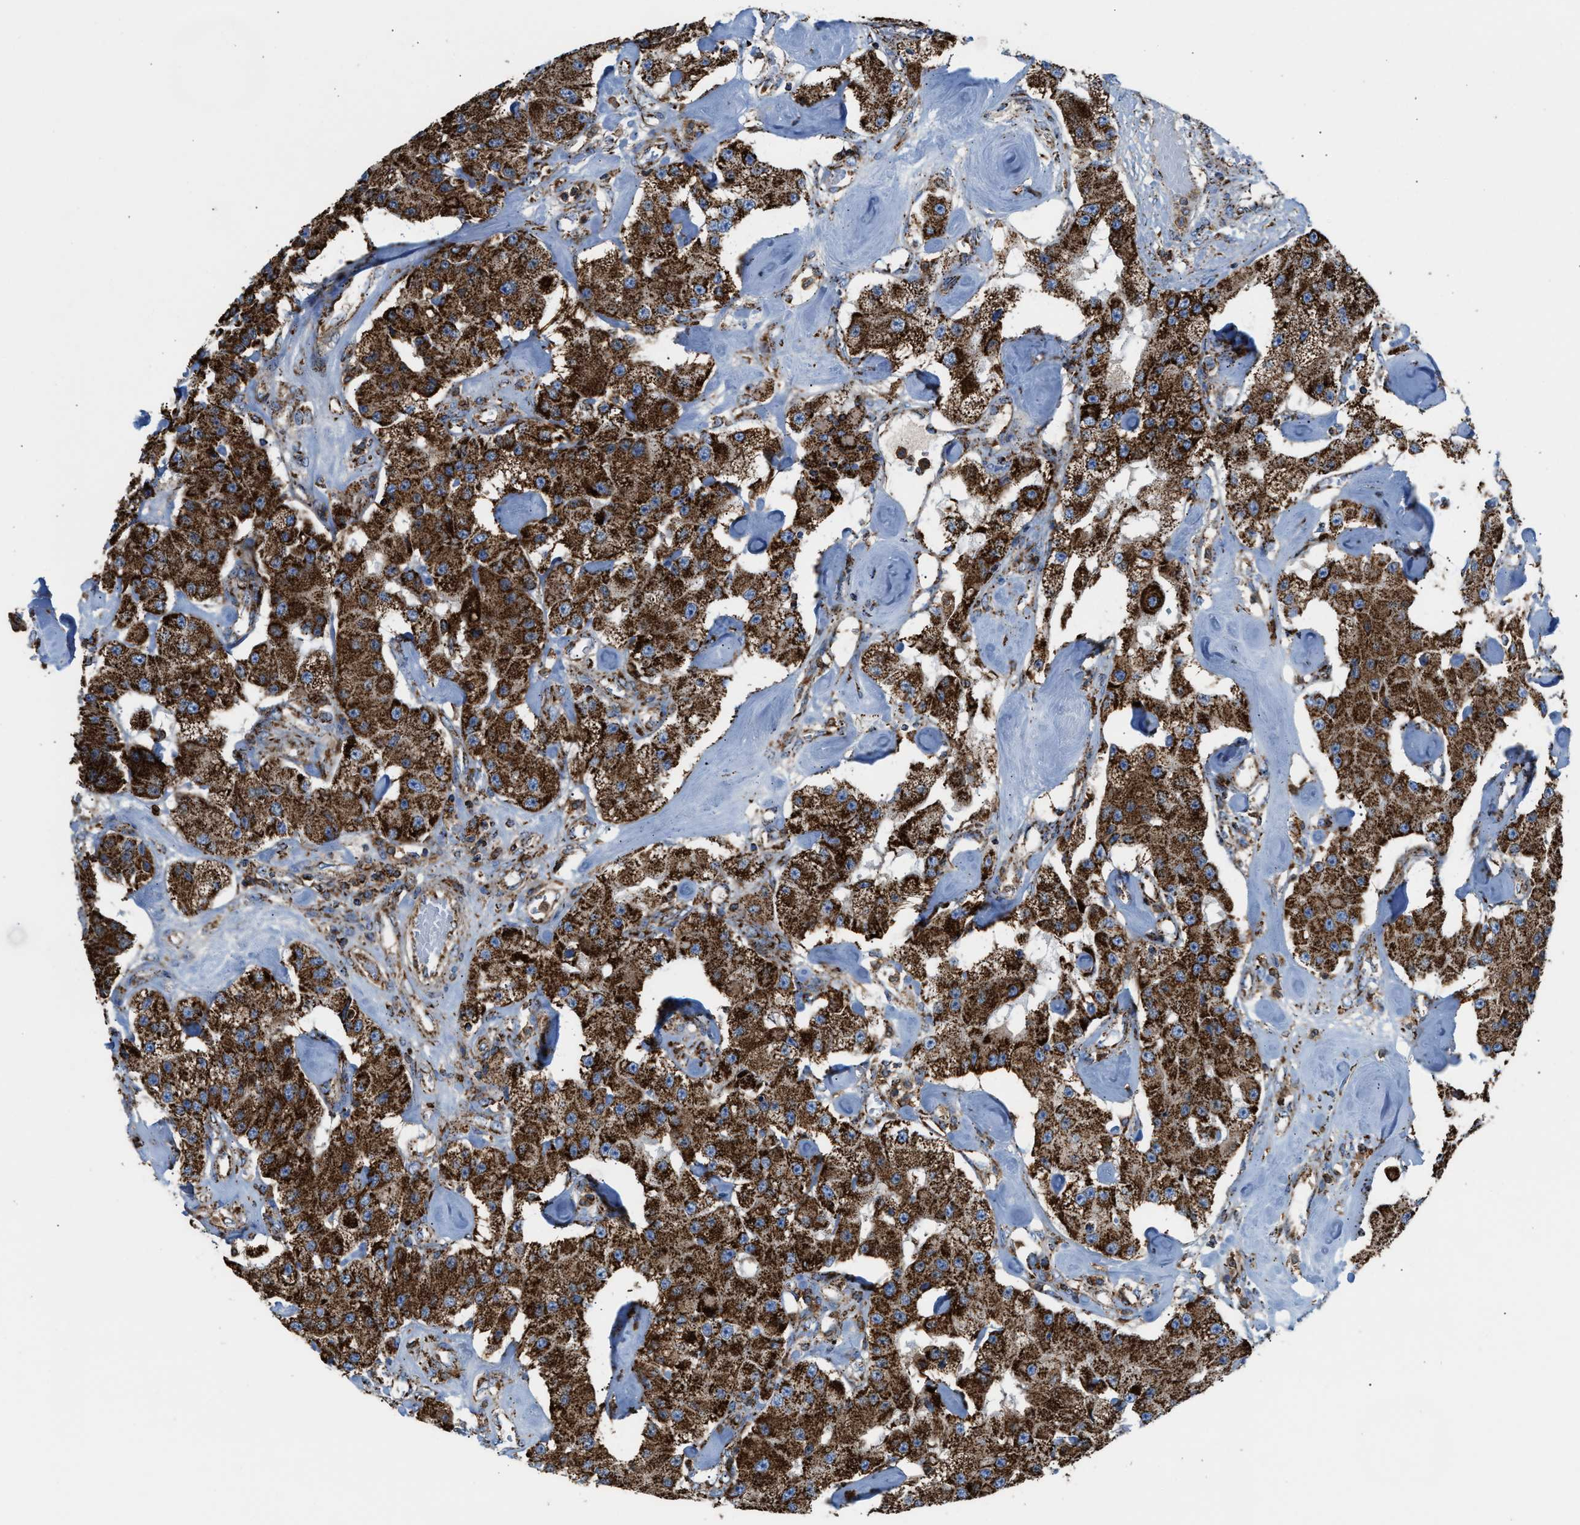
{"staining": {"intensity": "strong", "quantity": ">75%", "location": "cytoplasmic/membranous"}, "tissue": "carcinoid", "cell_type": "Tumor cells", "image_type": "cancer", "snomed": [{"axis": "morphology", "description": "Carcinoid, malignant, NOS"}, {"axis": "topography", "description": "Pancreas"}], "caption": "Strong cytoplasmic/membranous protein positivity is seen in approximately >75% of tumor cells in carcinoid (malignant). Using DAB (3,3'-diaminobenzidine) (brown) and hematoxylin (blue) stains, captured at high magnification using brightfield microscopy.", "gene": "ECHS1", "patient": {"sex": "male", "age": 41}}